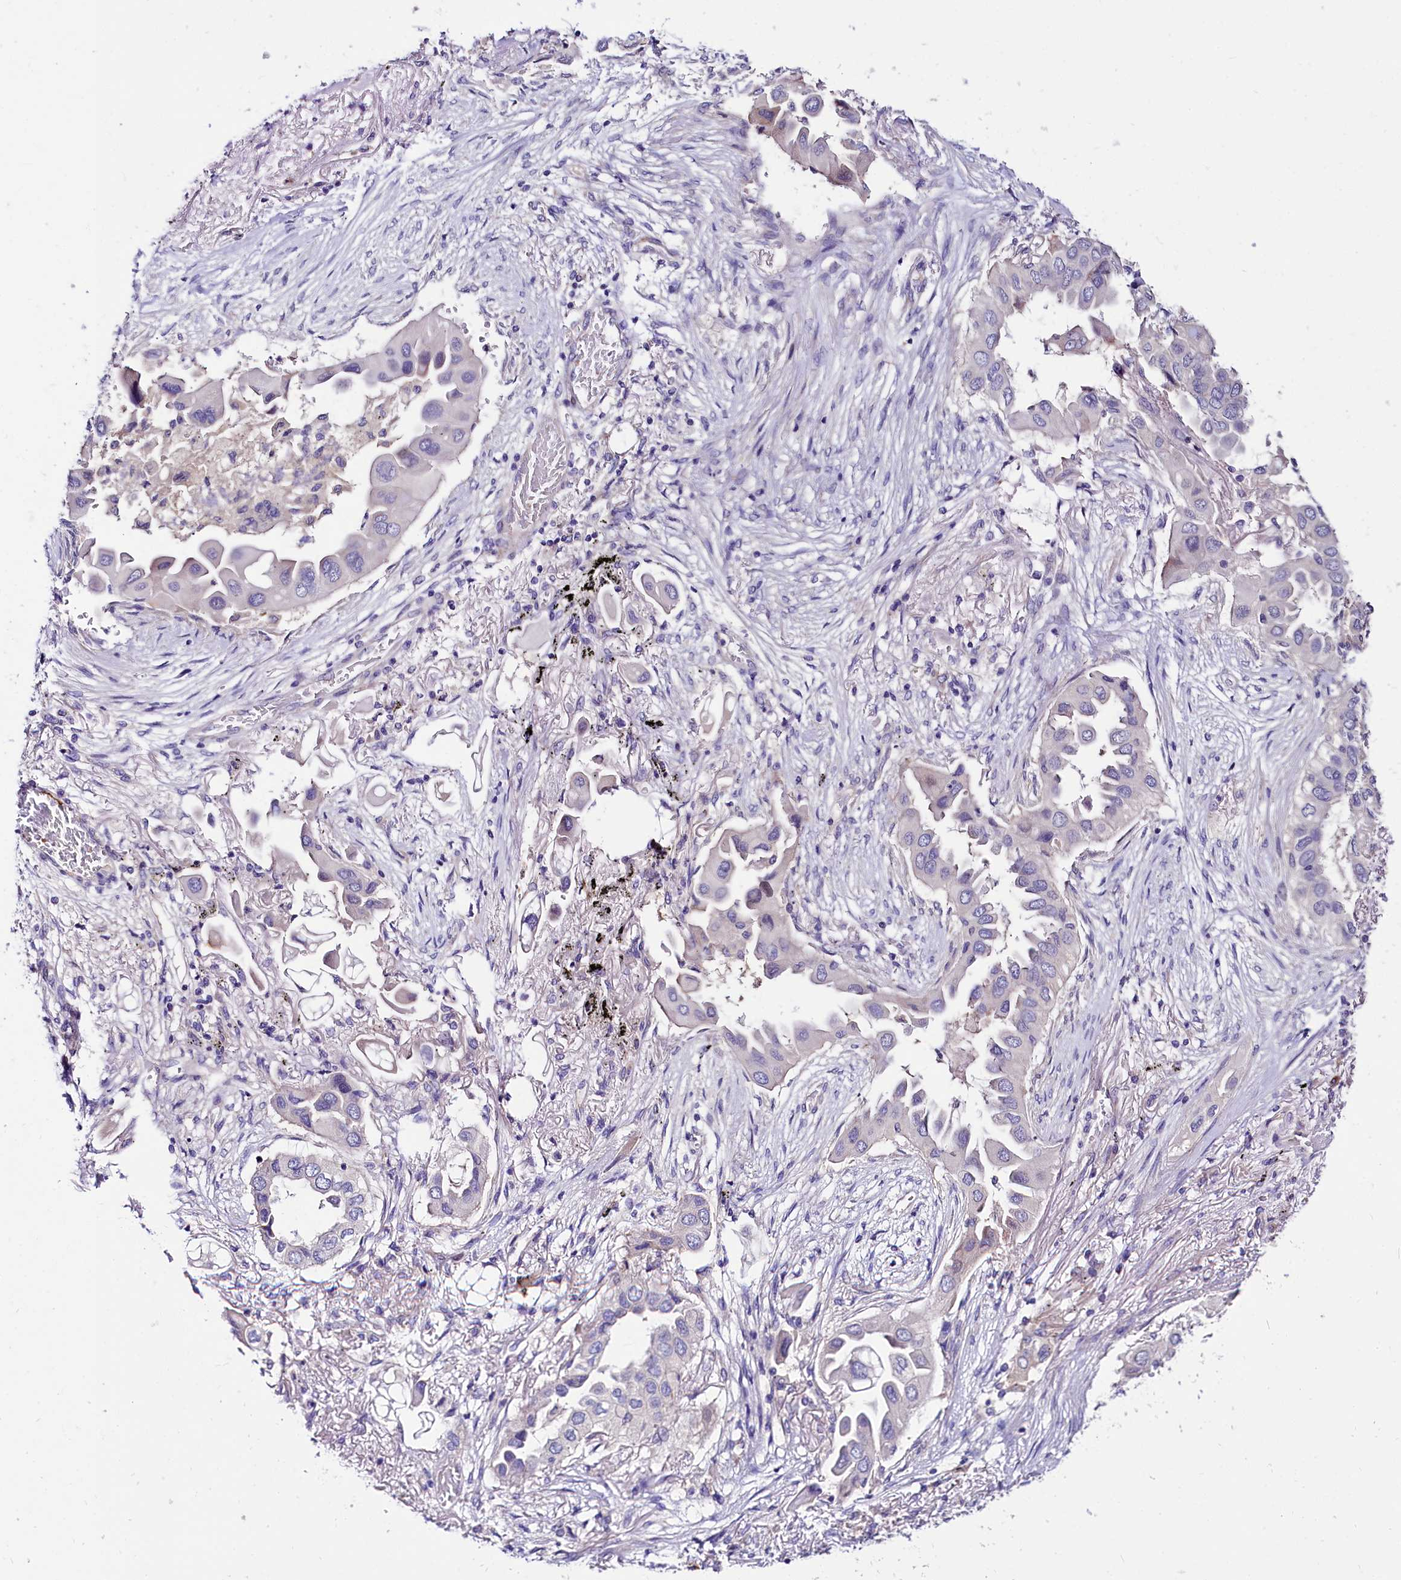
{"staining": {"intensity": "negative", "quantity": "none", "location": "none"}, "tissue": "lung cancer", "cell_type": "Tumor cells", "image_type": "cancer", "snomed": [{"axis": "morphology", "description": "Adenocarcinoma, NOS"}, {"axis": "topography", "description": "Lung"}], "caption": "An image of human lung adenocarcinoma is negative for staining in tumor cells. (DAB IHC visualized using brightfield microscopy, high magnification).", "gene": "ABHD5", "patient": {"sex": "female", "age": 76}}